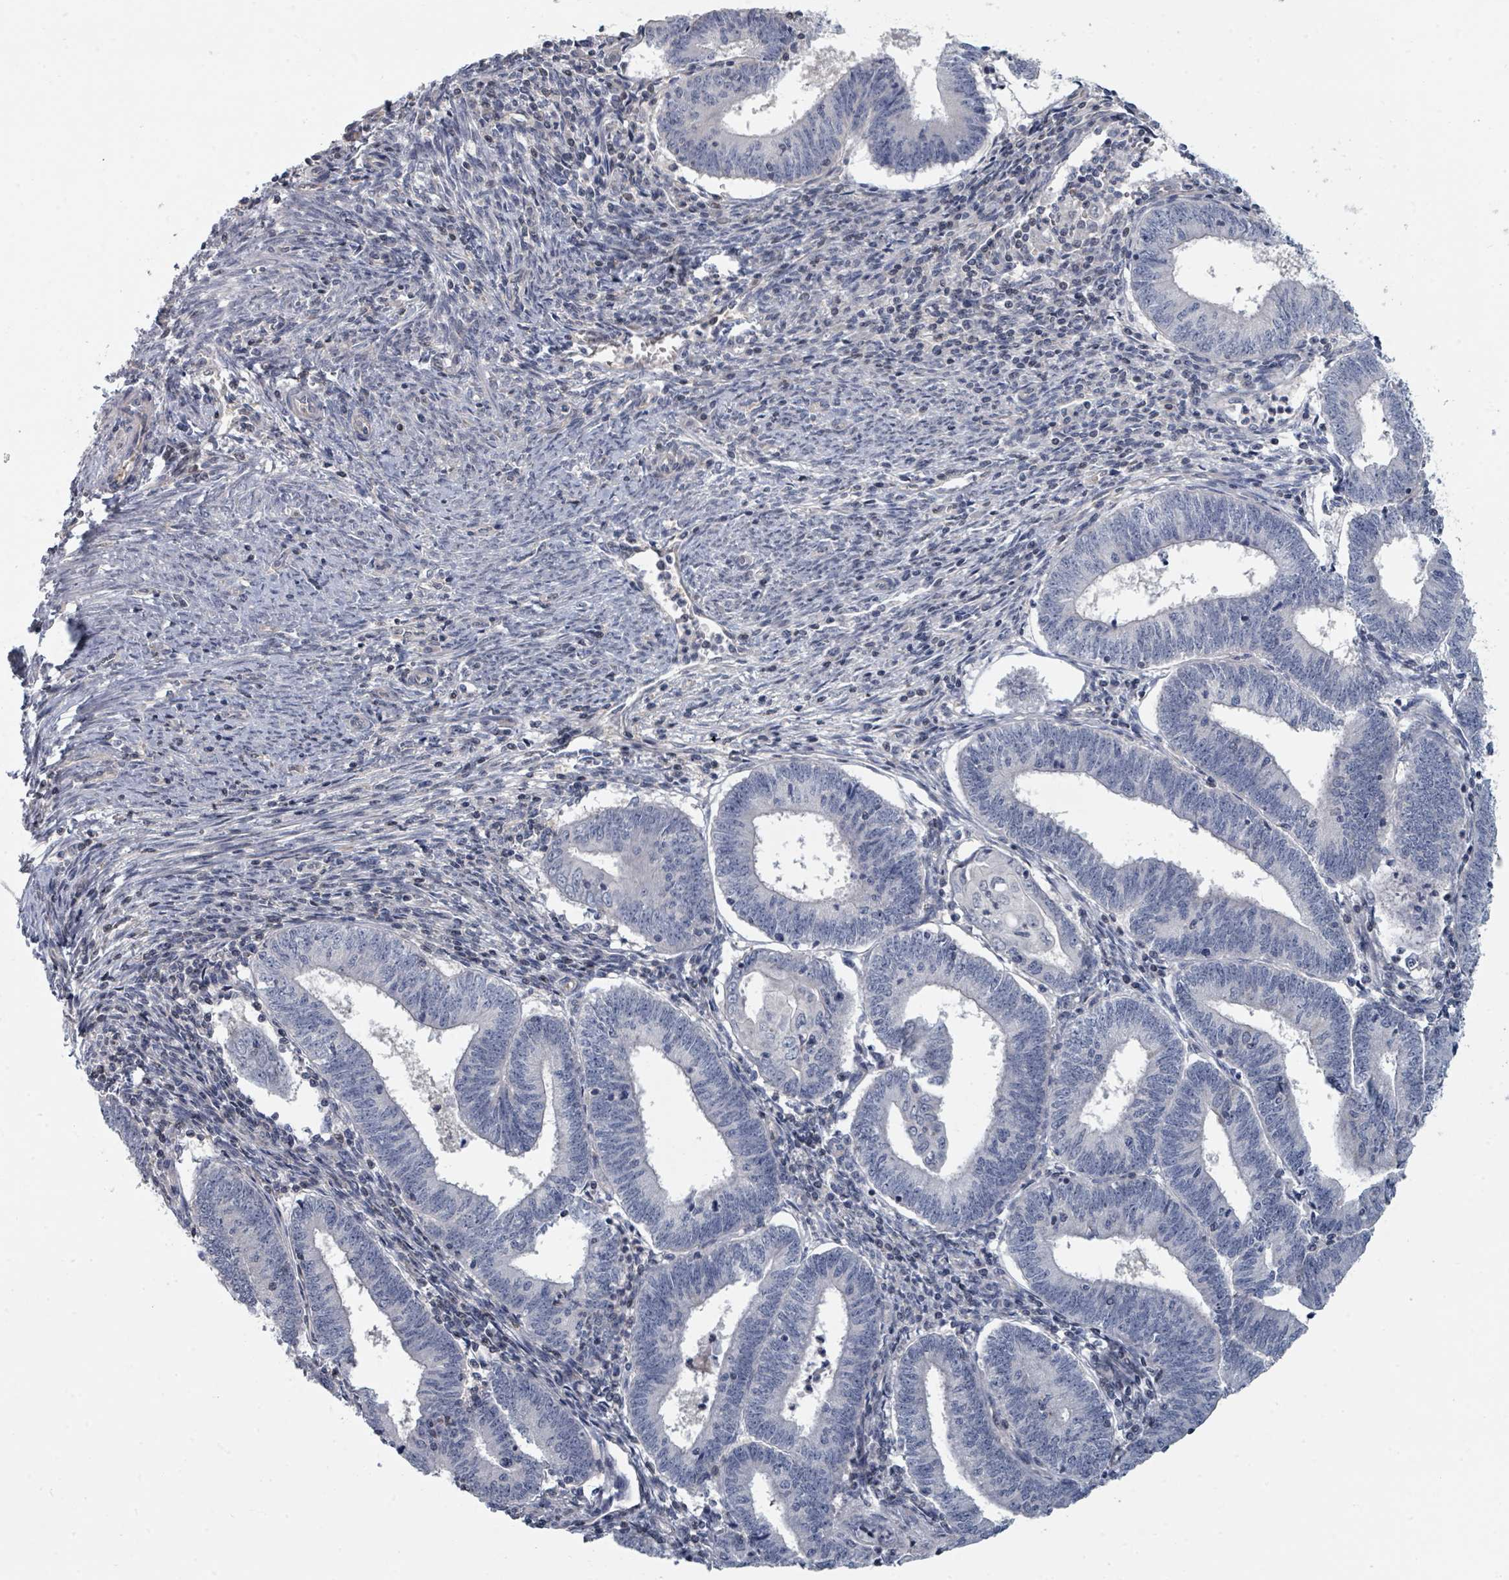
{"staining": {"intensity": "negative", "quantity": "none", "location": "none"}, "tissue": "endometrial cancer", "cell_type": "Tumor cells", "image_type": "cancer", "snomed": [{"axis": "morphology", "description": "Adenocarcinoma, NOS"}, {"axis": "topography", "description": "Endometrium"}], "caption": "Immunohistochemical staining of adenocarcinoma (endometrial) demonstrates no significant expression in tumor cells.", "gene": "SLC25A45", "patient": {"sex": "female", "age": 60}}